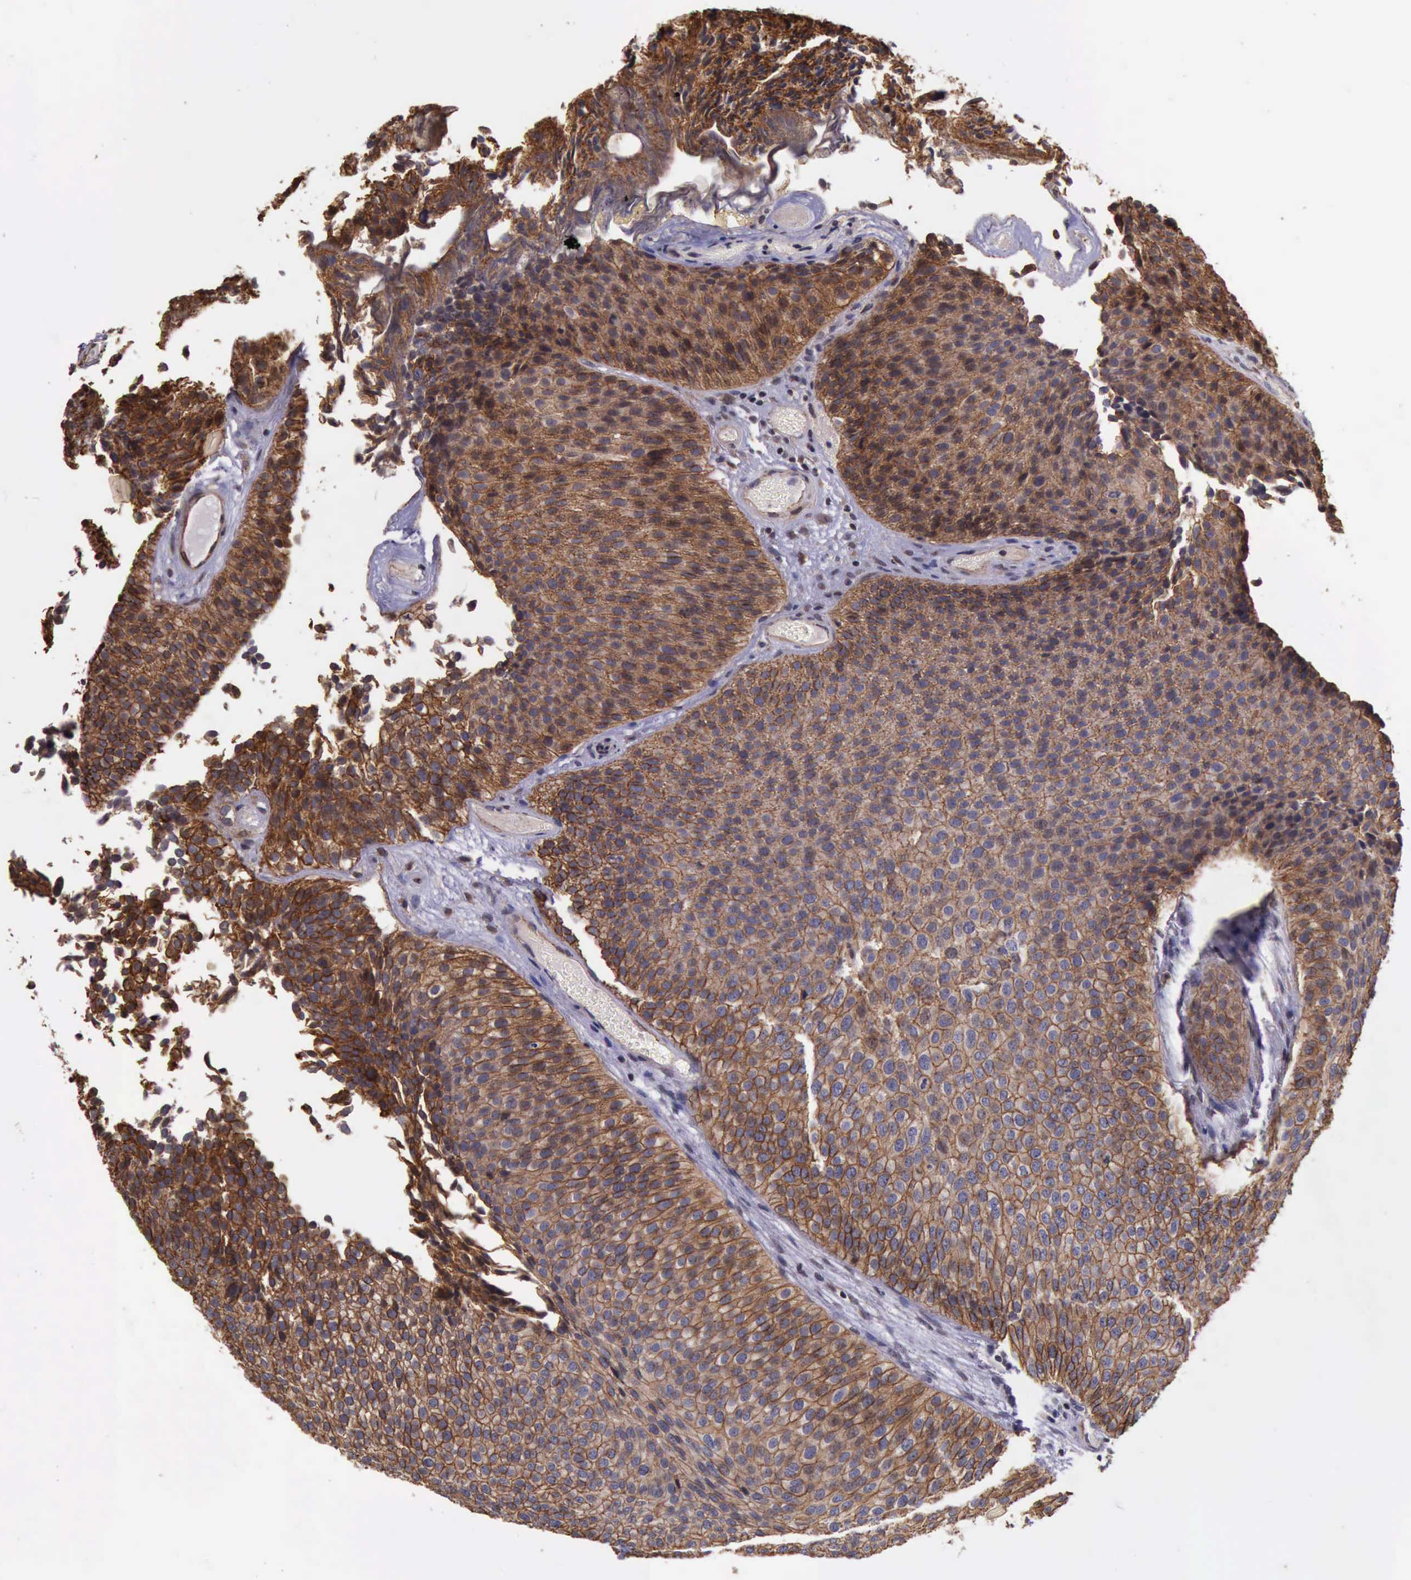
{"staining": {"intensity": "moderate", "quantity": ">75%", "location": "cytoplasmic/membranous"}, "tissue": "urothelial cancer", "cell_type": "Tumor cells", "image_type": "cancer", "snomed": [{"axis": "morphology", "description": "Urothelial carcinoma, Low grade"}, {"axis": "topography", "description": "Urinary bladder"}], "caption": "Tumor cells reveal moderate cytoplasmic/membranous positivity in about >75% of cells in urothelial carcinoma (low-grade).", "gene": "CTNNB1", "patient": {"sex": "male", "age": 84}}